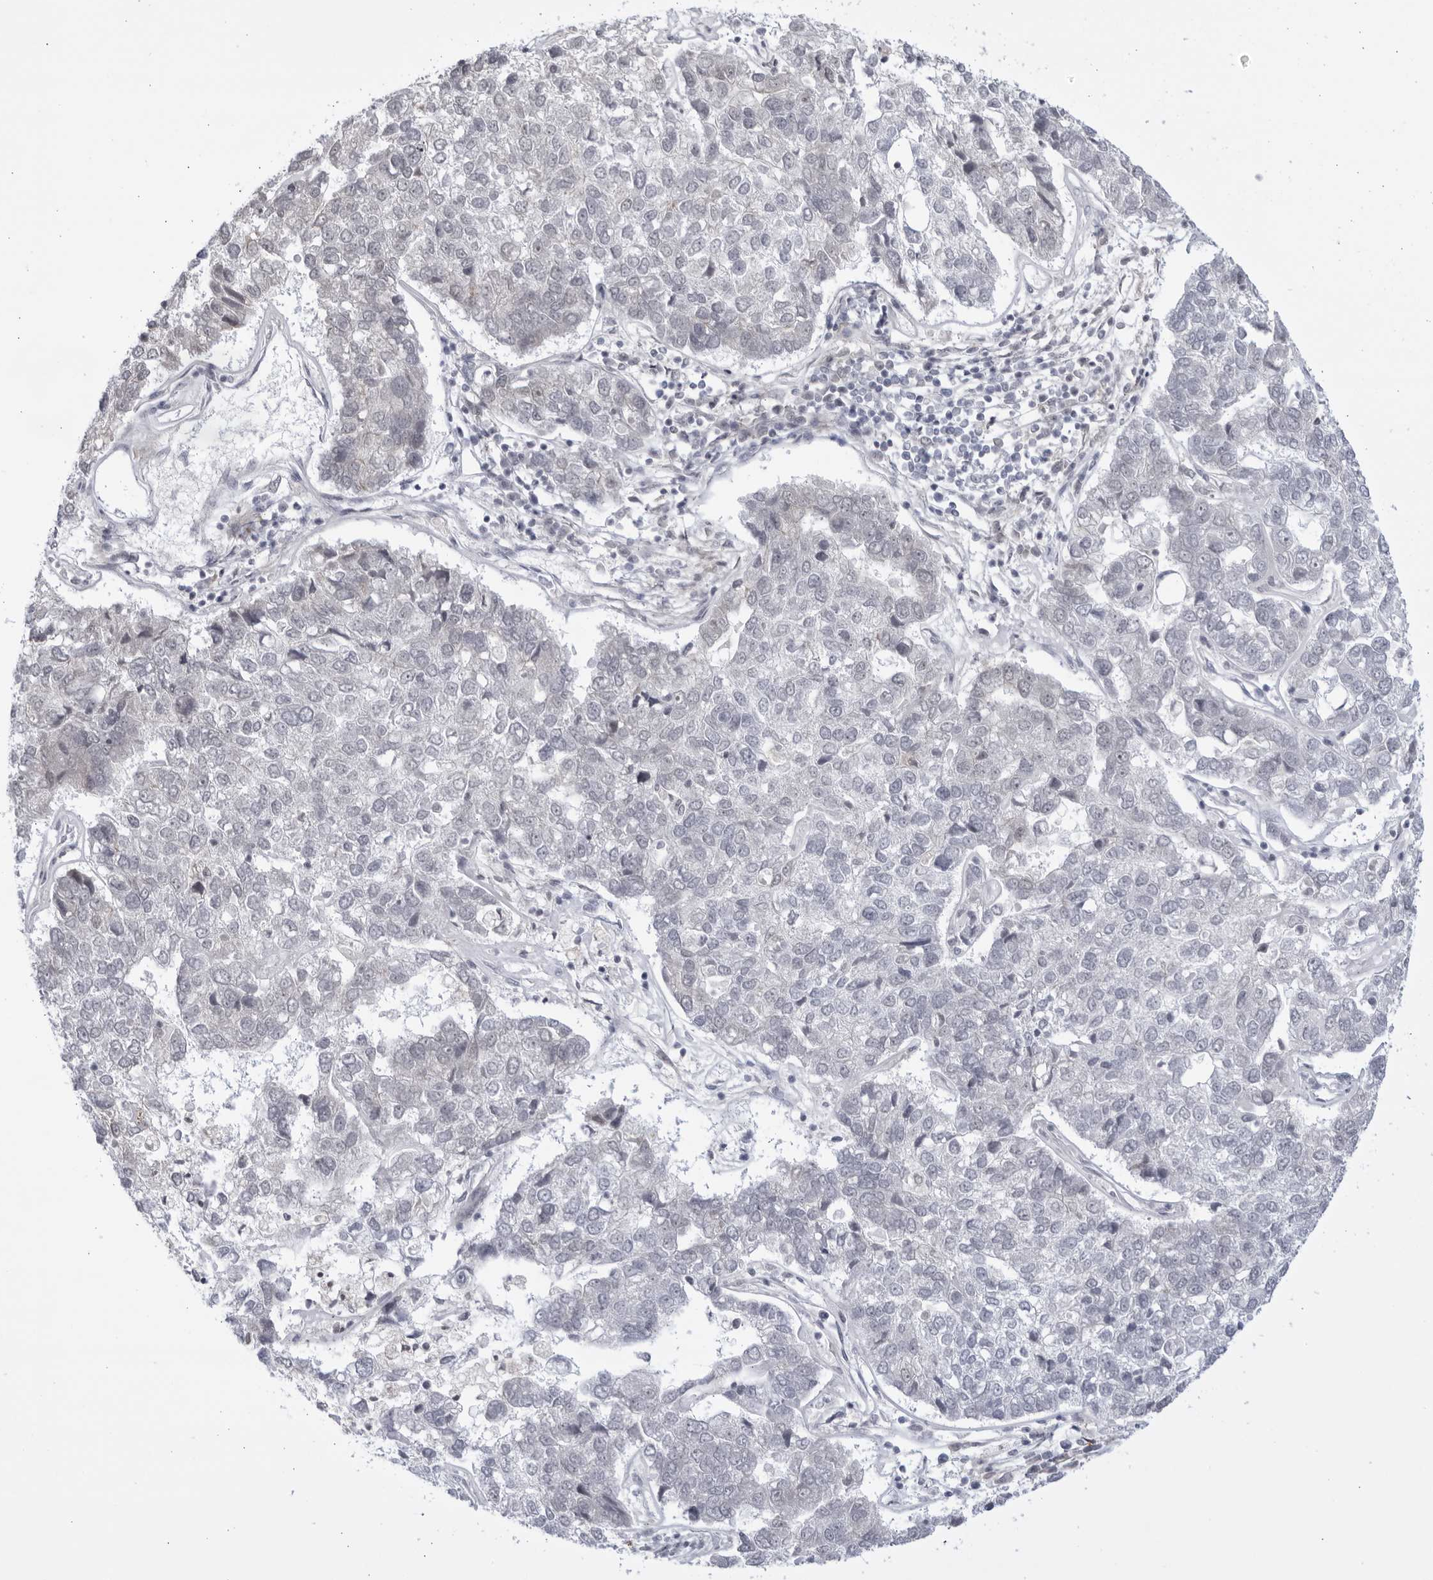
{"staining": {"intensity": "negative", "quantity": "none", "location": "none"}, "tissue": "pancreatic cancer", "cell_type": "Tumor cells", "image_type": "cancer", "snomed": [{"axis": "morphology", "description": "Adenocarcinoma, NOS"}, {"axis": "topography", "description": "Pancreas"}], "caption": "The immunohistochemistry (IHC) micrograph has no significant staining in tumor cells of pancreatic cancer (adenocarcinoma) tissue. (DAB IHC with hematoxylin counter stain).", "gene": "CNBD1", "patient": {"sex": "female", "age": 61}}